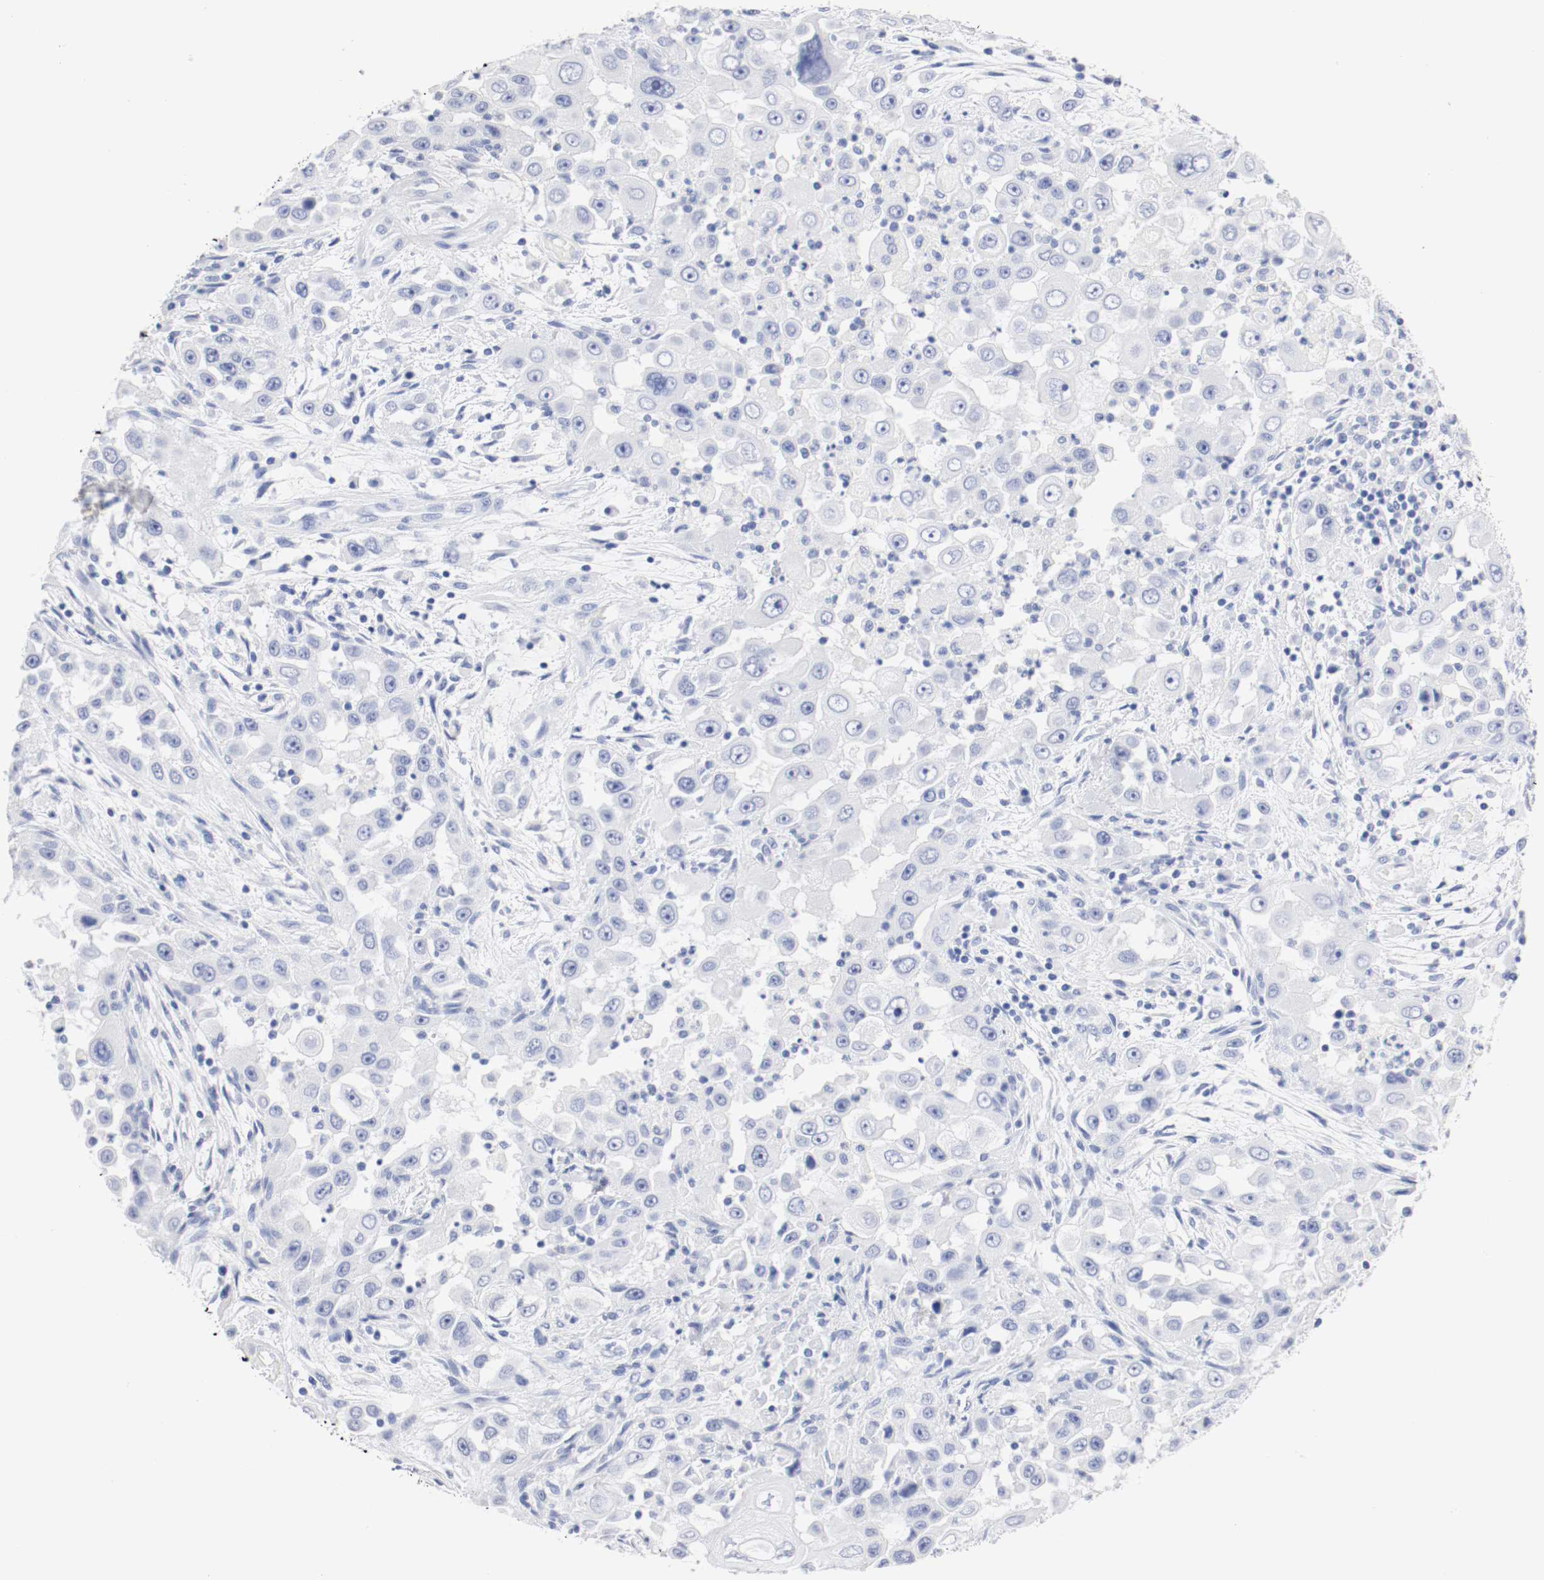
{"staining": {"intensity": "negative", "quantity": "none", "location": "none"}, "tissue": "head and neck cancer", "cell_type": "Tumor cells", "image_type": "cancer", "snomed": [{"axis": "morphology", "description": "Carcinoma, NOS"}, {"axis": "topography", "description": "Head-Neck"}], "caption": "Tumor cells are negative for brown protein staining in head and neck carcinoma.", "gene": "GAD1", "patient": {"sex": "male", "age": 87}}